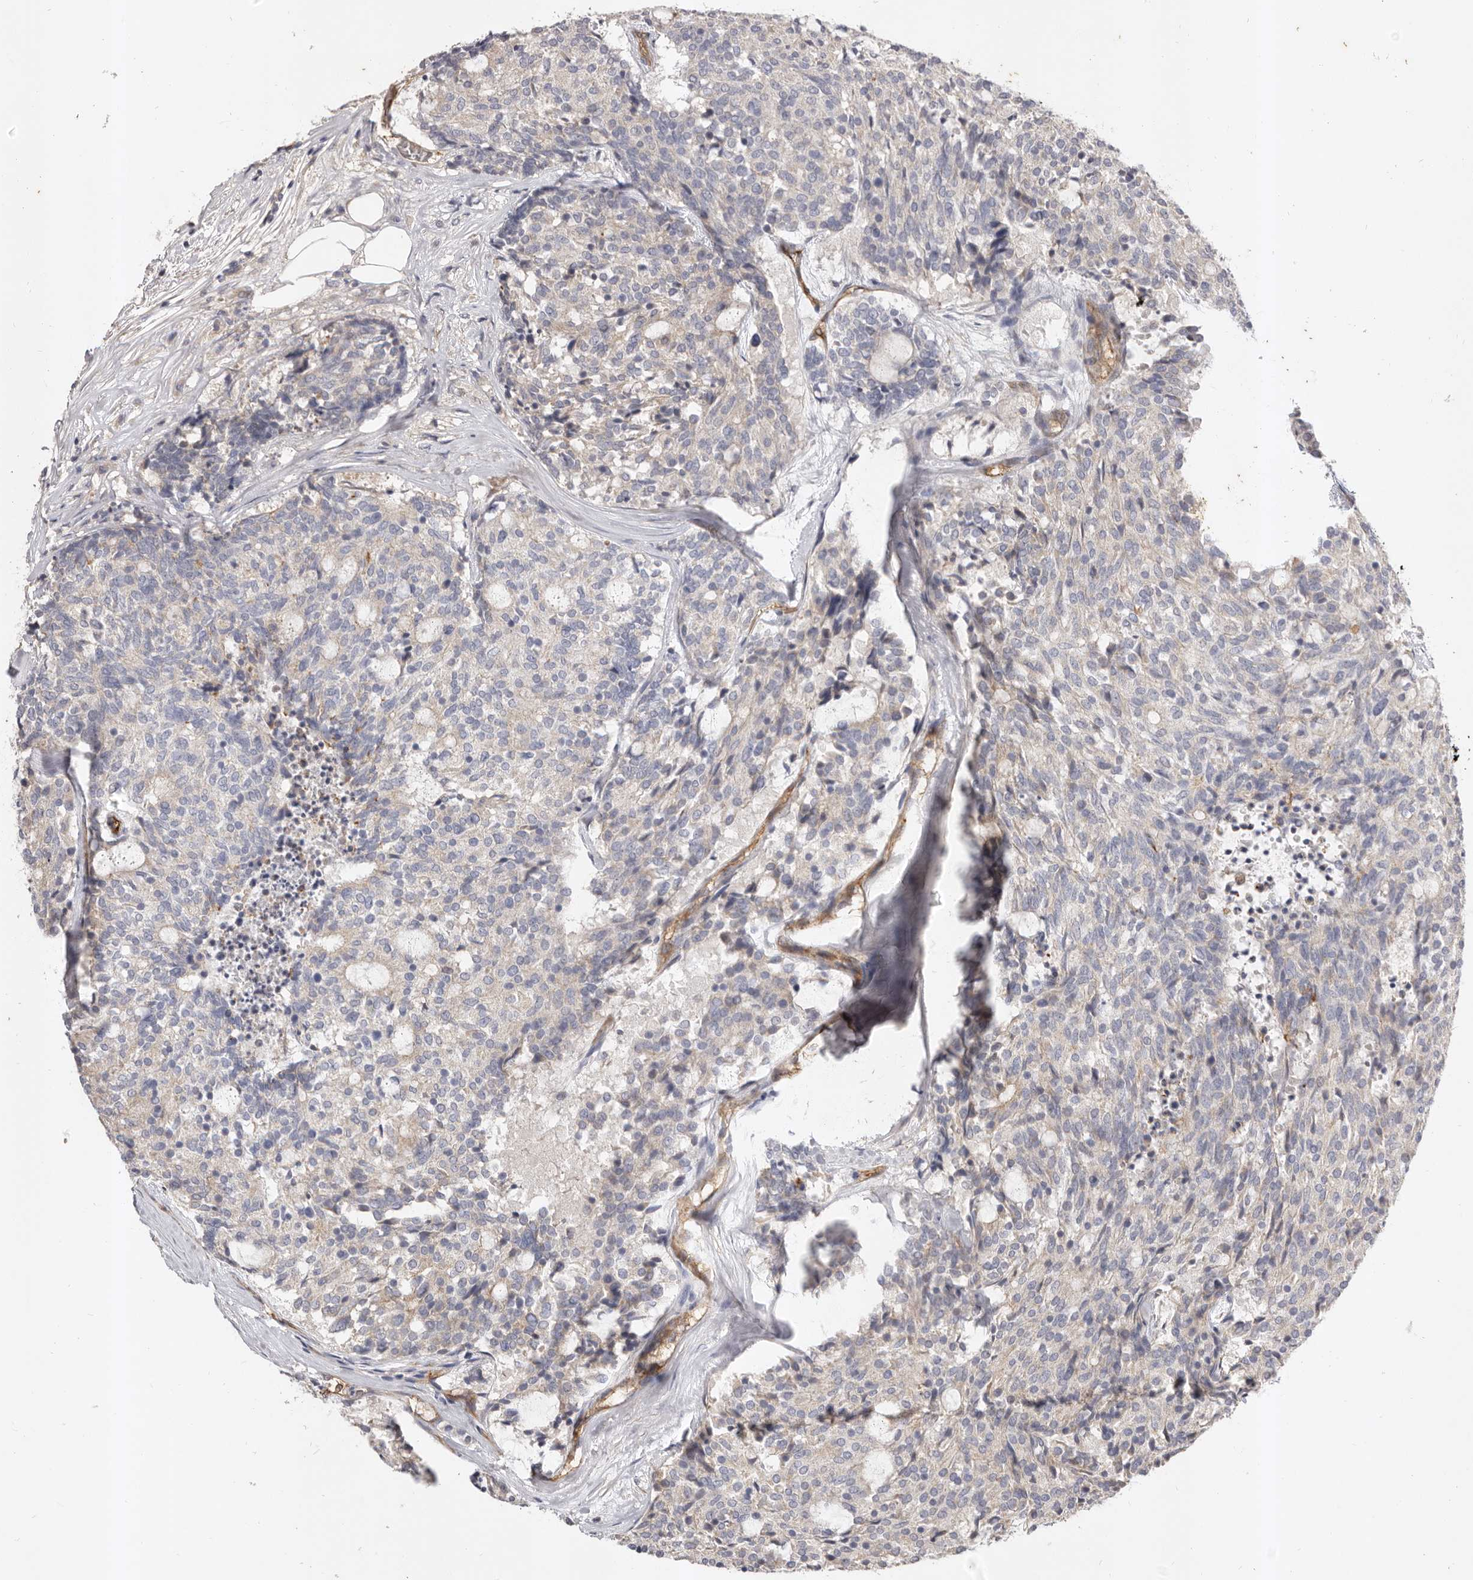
{"staining": {"intensity": "weak", "quantity": "<25%", "location": "cytoplasmic/membranous"}, "tissue": "carcinoid", "cell_type": "Tumor cells", "image_type": "cancer", "snomed": [{"axis": "morphology", "description": "Carcinoid, malignant, NOS"}, {"axis": "topography", "description": "Pancreas"}], "caption": "This is a photomicrograph of immunohistochemistry (IHC) staining of carcinoid (malignant), which shows no positivity in tumor cells.", "gene": "ADAMTS9", "patient": {"sex": "female", "age": 54}}